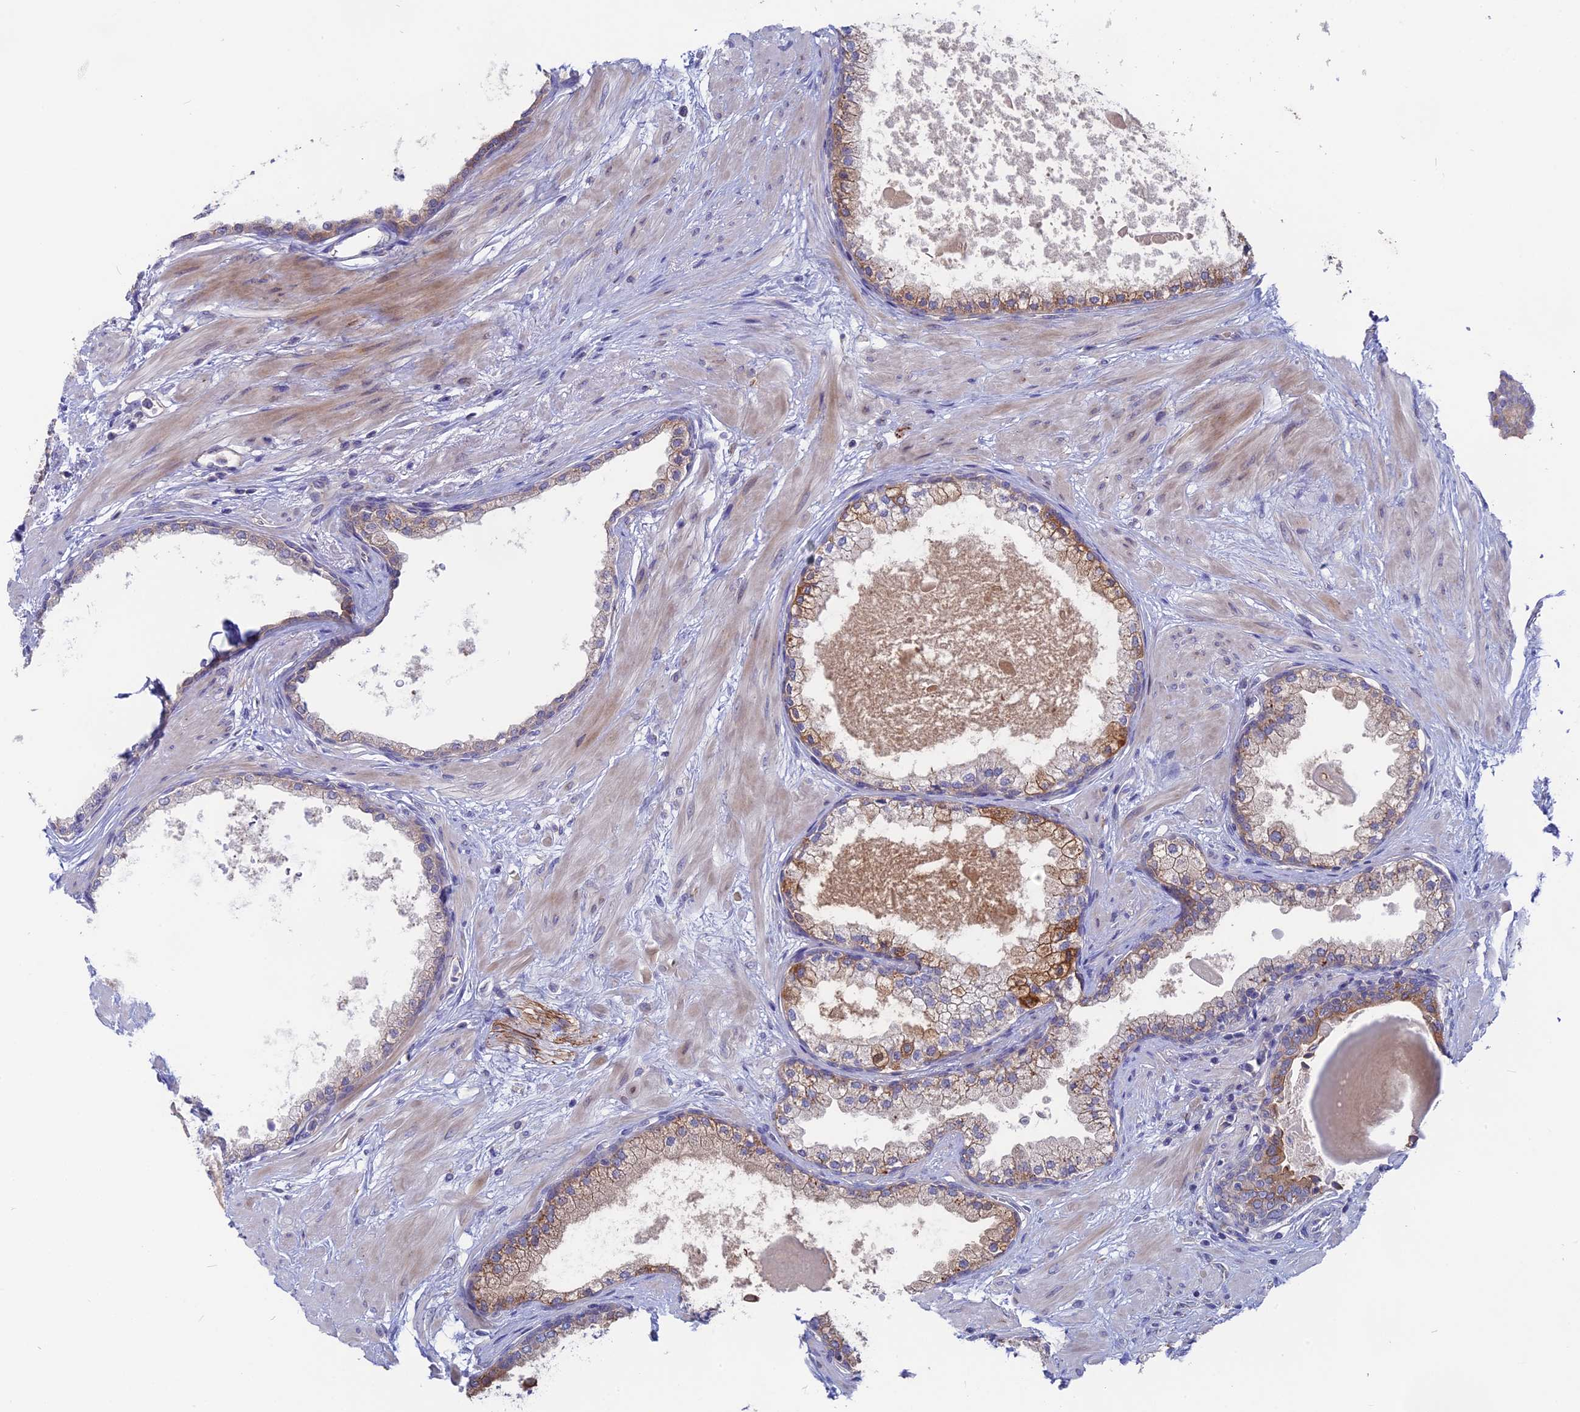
{"staining": {"intensity": "moderate", "quantity": "<25%", "location": "cytoplasmic/membranous"}, "tissue": "prostate", "cell_type": "Glandular cells", "image_type": "normal", "snomed": [{"axis": "morphology", "description": "Normal tissue, NOS"}, {"axis": "topography", "description": "Prostate"}], "caption": "Glandular cells display low levels of moderate cytoplasmic/membranous positivity in approximately <25% of cells in normal prostate. Nuclei are stained in blue.", "gene": "TENT4B", "patient": {"sex": "male", "age": 57}}